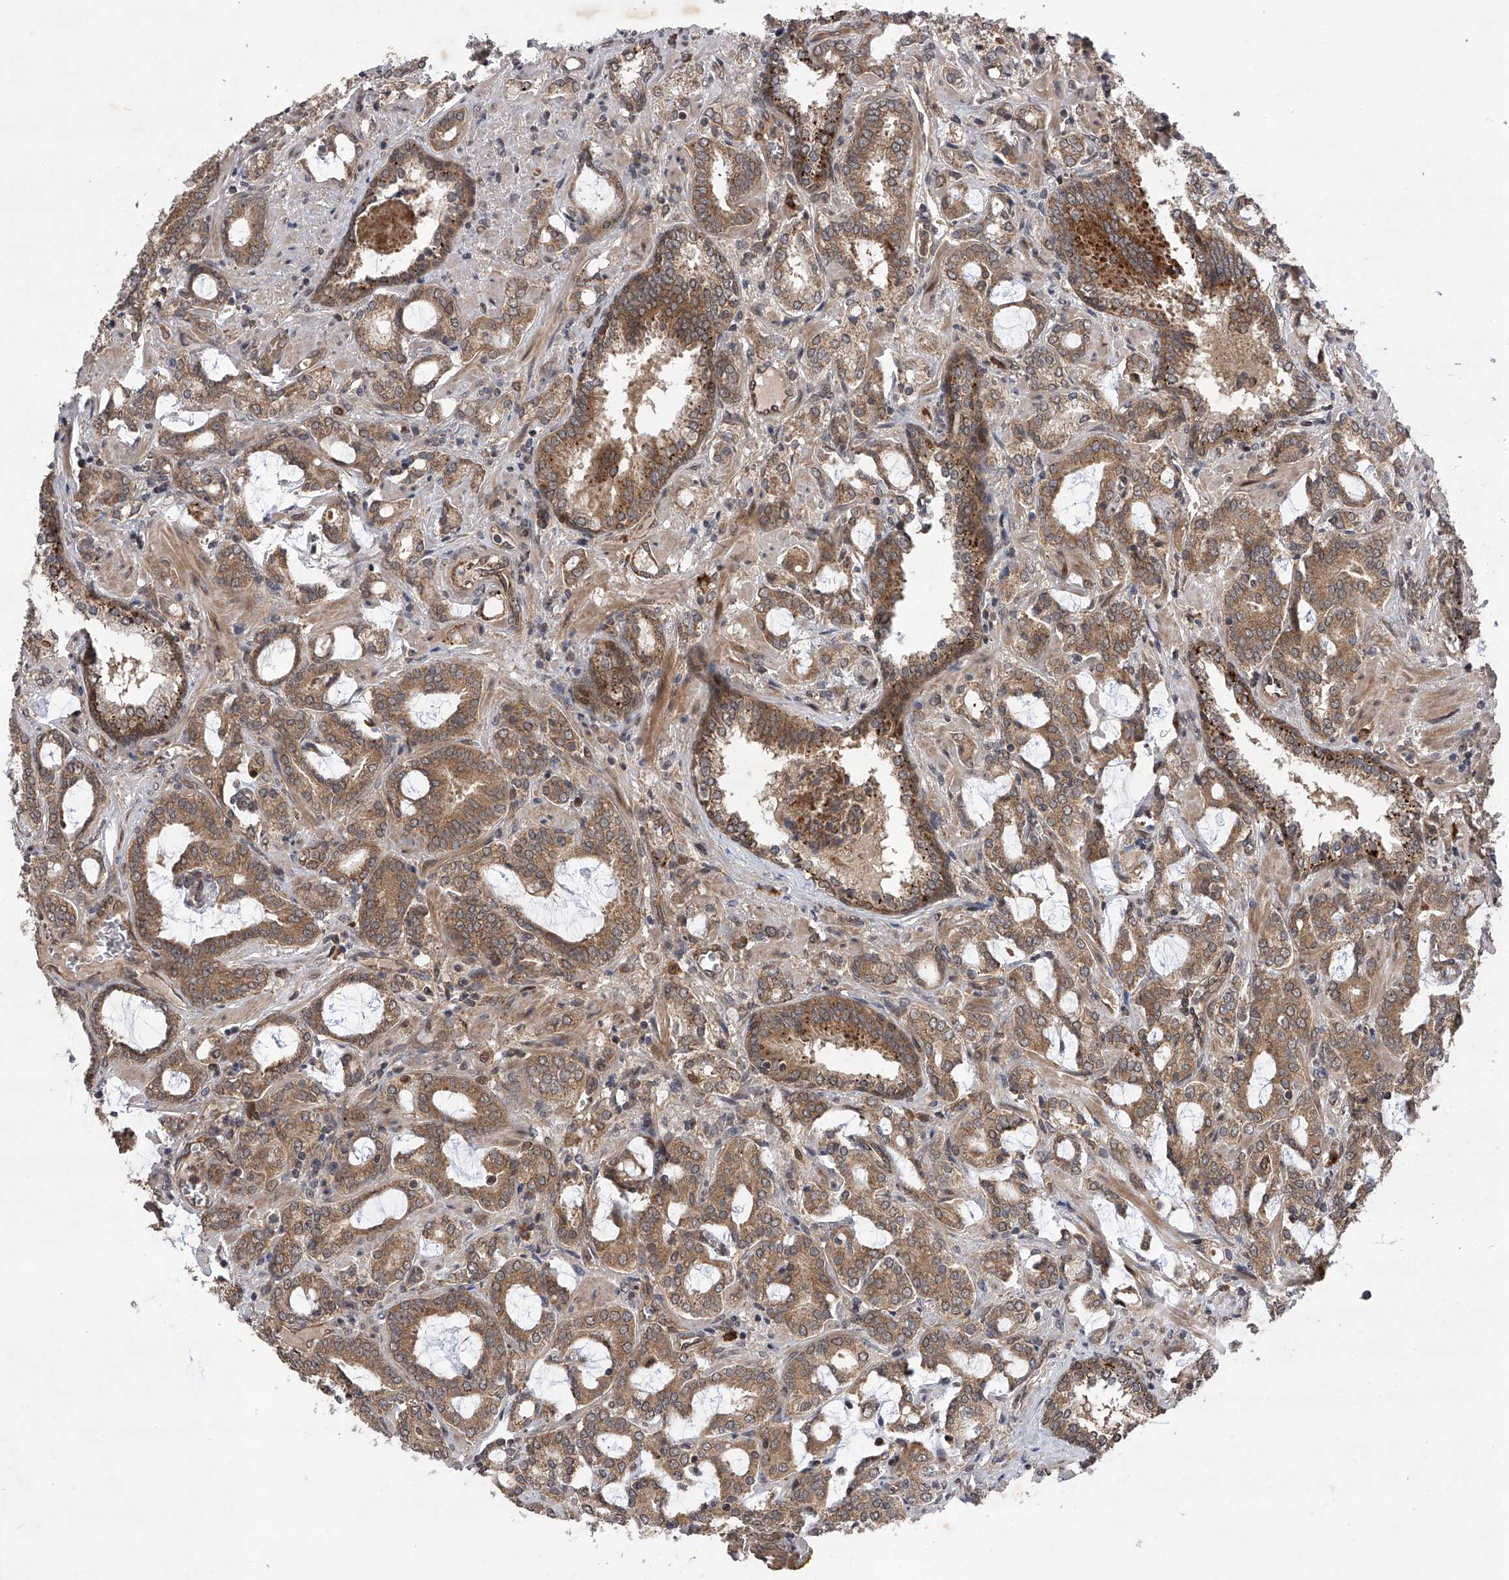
{"staining": {"intensity": "moderate", "quantity": ">75%", "location": "cytoplasmic/membranous"}, "tissue": "prostate cancer", "cell_type": "Tumor cells", "image_type": "cancer", "snomed": [{"axis": "morphology", "description": "Adenocarcinoma, High grade"}, {"axis": "topography", "description": "Prostate and seminal vesicle, NOS"}], "caption": "Moderate cytoplasmic/membranous positivity for a protein is appreciated in approximately >75% of tumor cells of prostate cancer using immunohistochemistry.", "gene": "MAP3K11", "patient": {"sex": "male", "age": 67}}